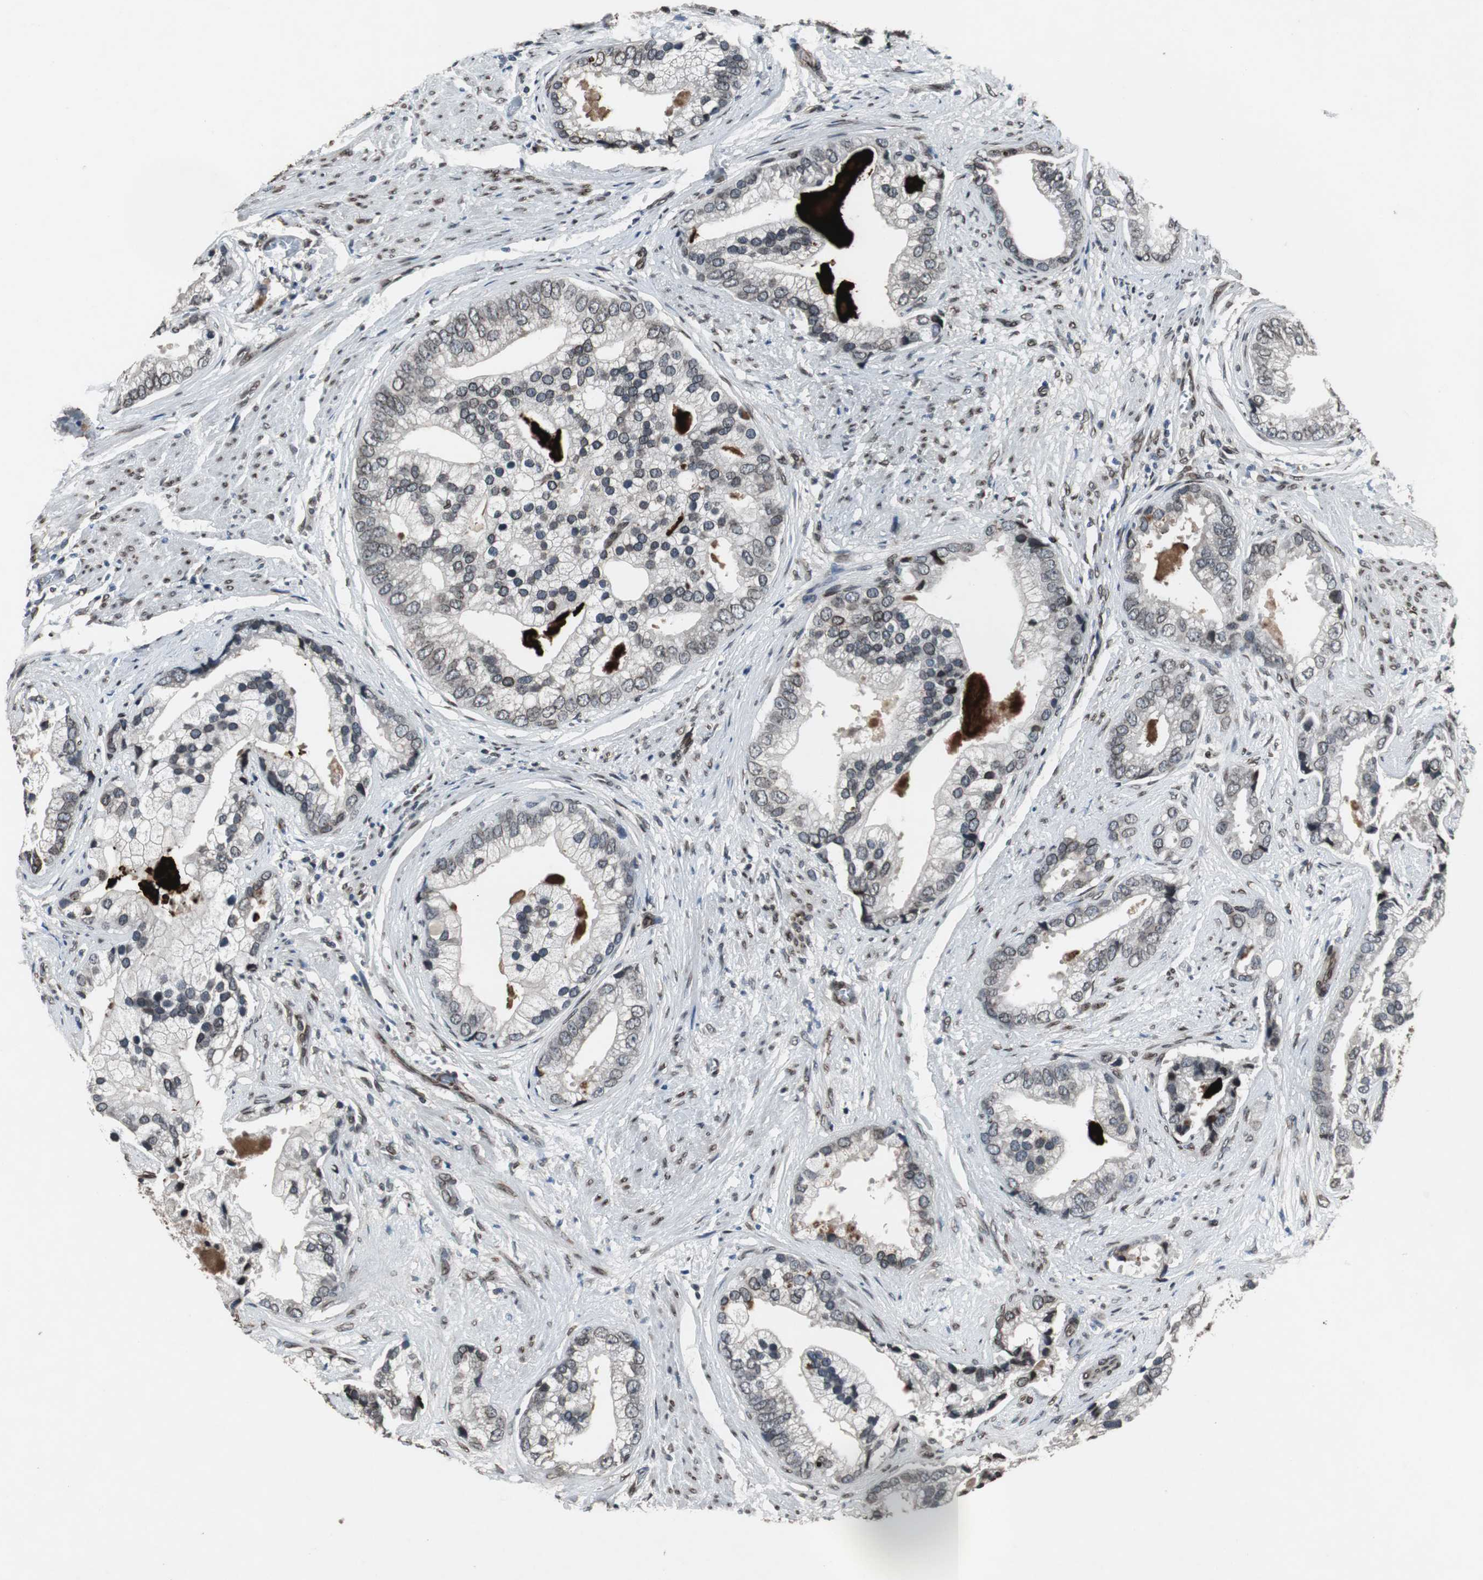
{"staining": {"intensity": "moderate", "quantity": "25%-75%", "location": "cytoplasmic/membranous,nuclear"}, "tissue": "prostate cancer", "cell_type": "Tumor cells", "image_type": "cancer", "snomed": [{"axis": "morphology", "description": "Adenocarcinoma, Low grade"}, {"axis": "topography", "description": "Prostate"}], "caption": "Approximately 25%-75% of tumor cells in prostate cancer (low-grade adenocarcinoma) exhibit moderate cytoplasmic/membranous and nuclear protein expression as visualized by brown immunohistochemical staining.", "gene": "LMNA", "patient": {"sex": "male", "age": 71}}